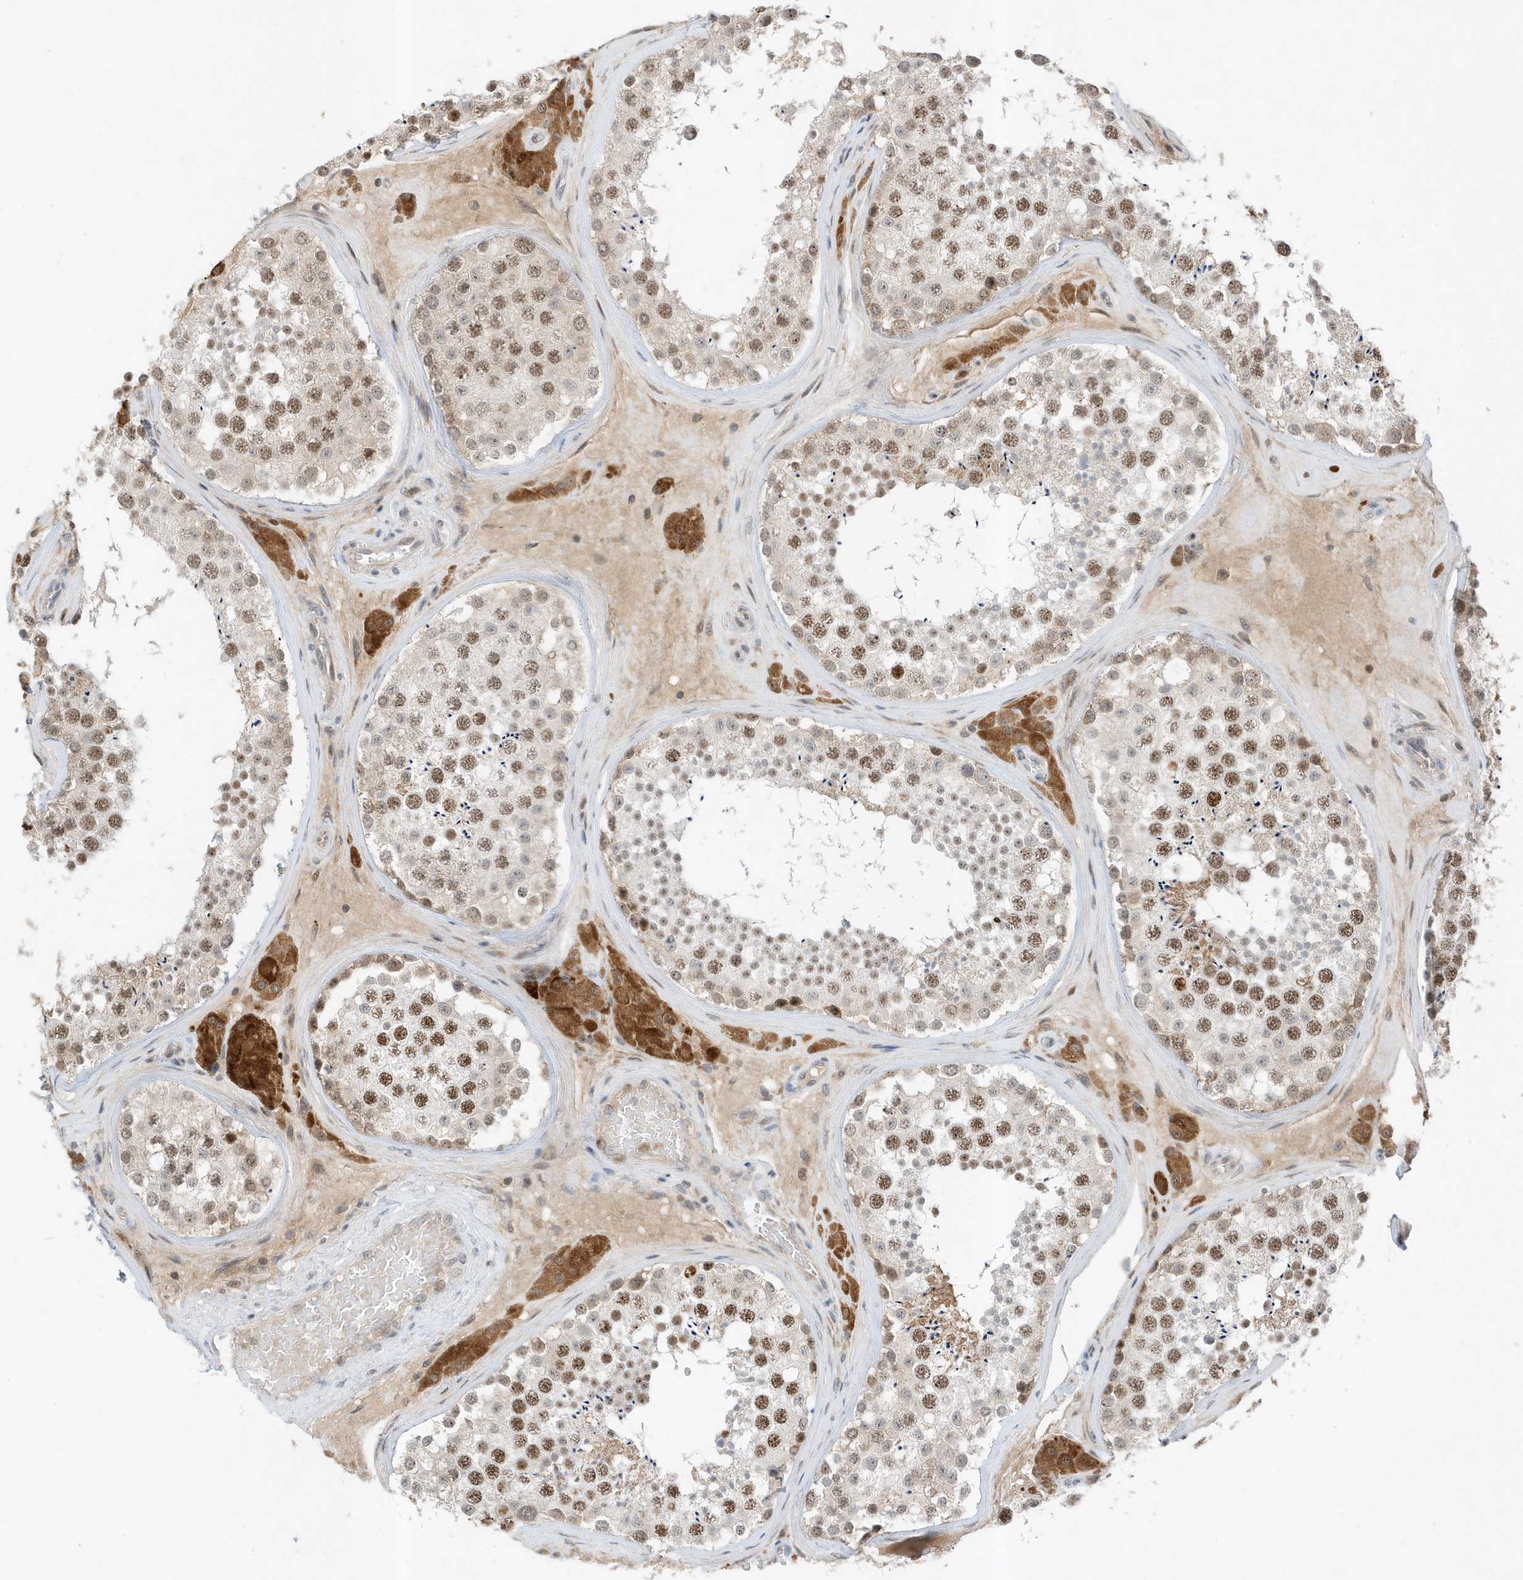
{"staining": {"intensity": "moderate", "quantity": ">75%", "location": "nuclear"}, "tissue": "testis", "cell_type": "Cells in seminiferous ducts", "image_type": "normal", "snomed": [{"axis": "morphology", "description": "Normal tissue, NOS"}, {"axis": "topography", "description": "Testis"}], "caption": "Cells in seminiferous ducts exhibit moderate nuclear staining in approximately >75% of cells in unremarkable testis. The staining was performed using DAB to visualize the protein expression in brown, while the nuclei were stained in blue with hematoxylin (Magnification: 20x).", "gene": "MAST3", "patient": {"sex": "male", "age": 46}}